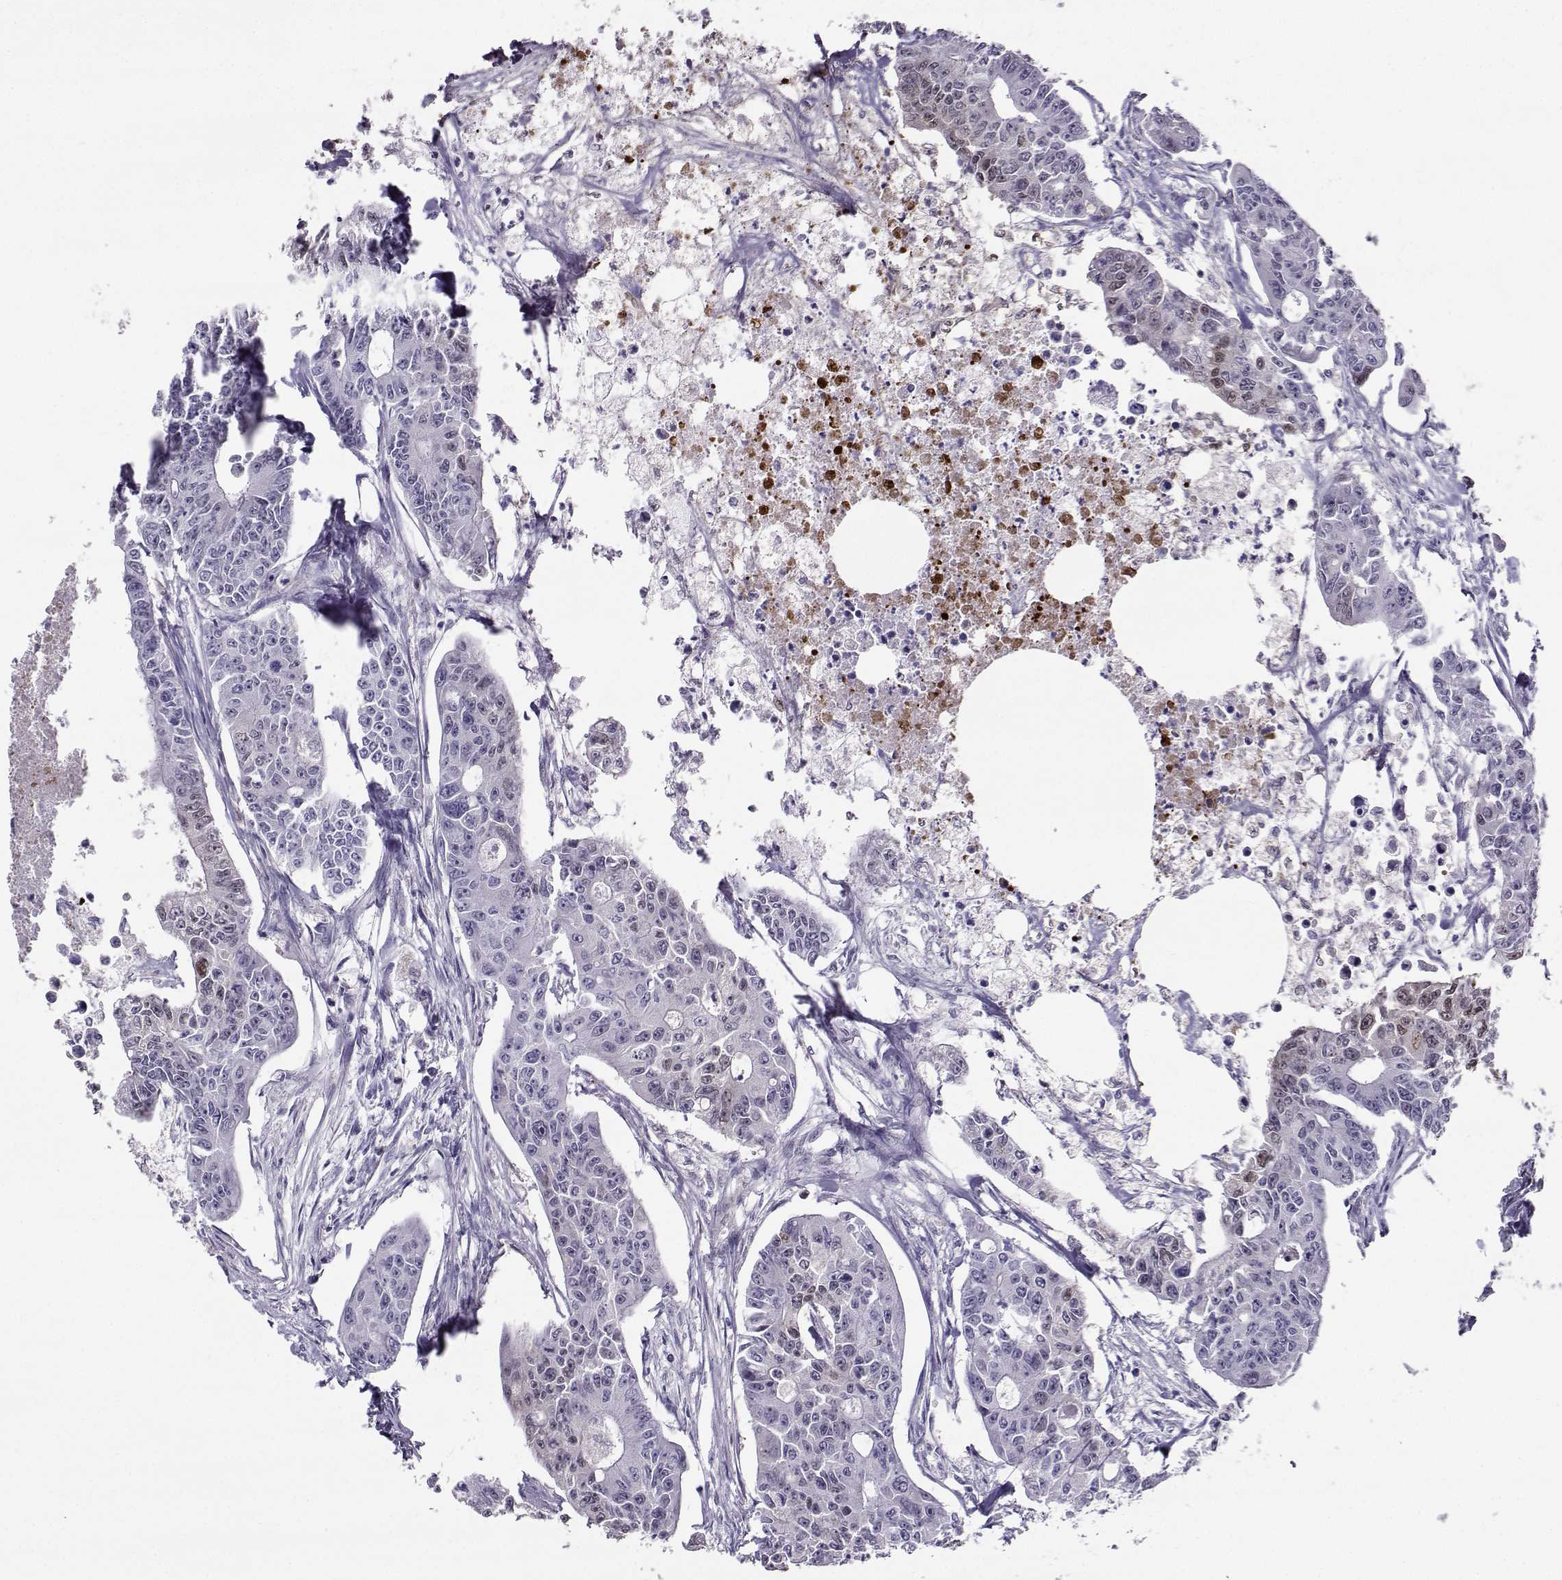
{"staining": {"intensity": "moderate", "quantity": "<25%", "location": "nuclear"}, "tissue": "colorectal cancer", "cell_type": "Tumor cells", "image_type": "cancer", "snomed": [{"axis": "morphology", "description": "Adenocarcinoma, NOS"}, {"axis": "topography", "description": "Colon"}], "caption": "Adenocarcinoma (colorectal) stained with a brown dye exhibits moderate nuclear positive staining in about <25% of tumor cells.", "gene": "PGK1", "patient": {"sex": "male", "age": 70}}